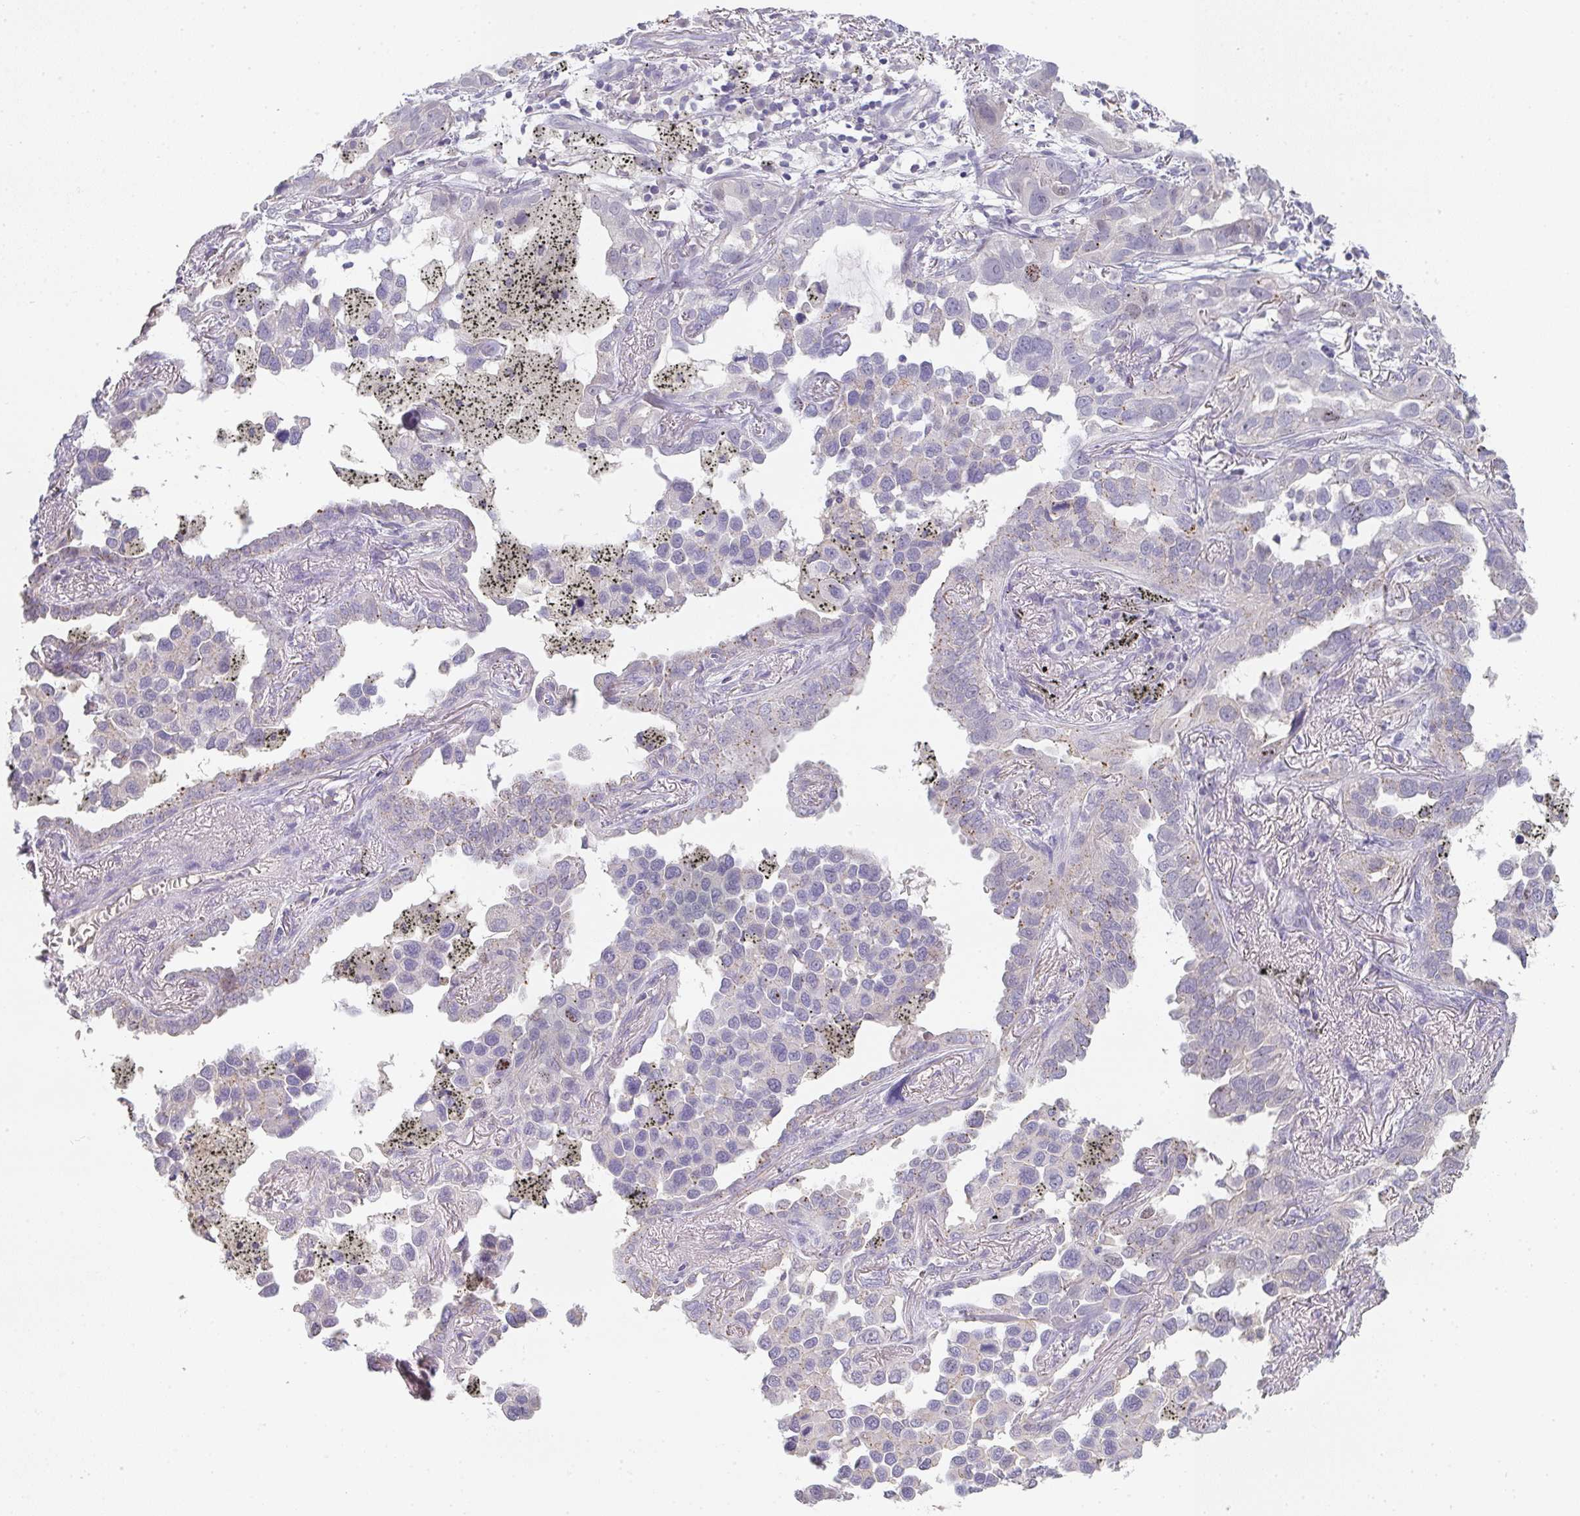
{"staining": {"intensity": "weak", "quantity": "<25%", "location": "nuclear"}, "tissue": "lung cancer", "cell_type": "Tumor cells", "image_type": "cancer", "snomed": [{"axis": "morphology", "description": "Adenocarcinoma, NOS"}, {"axis": "topography", "description": "Lung"}], "caption": "IHC micrograph of human lung adenocarcinoma stained for a protein (brown), which exhibits no expression in tumor cells.", "gene": "CHMP5", "patient": {"sex": "male", "age": 67}}